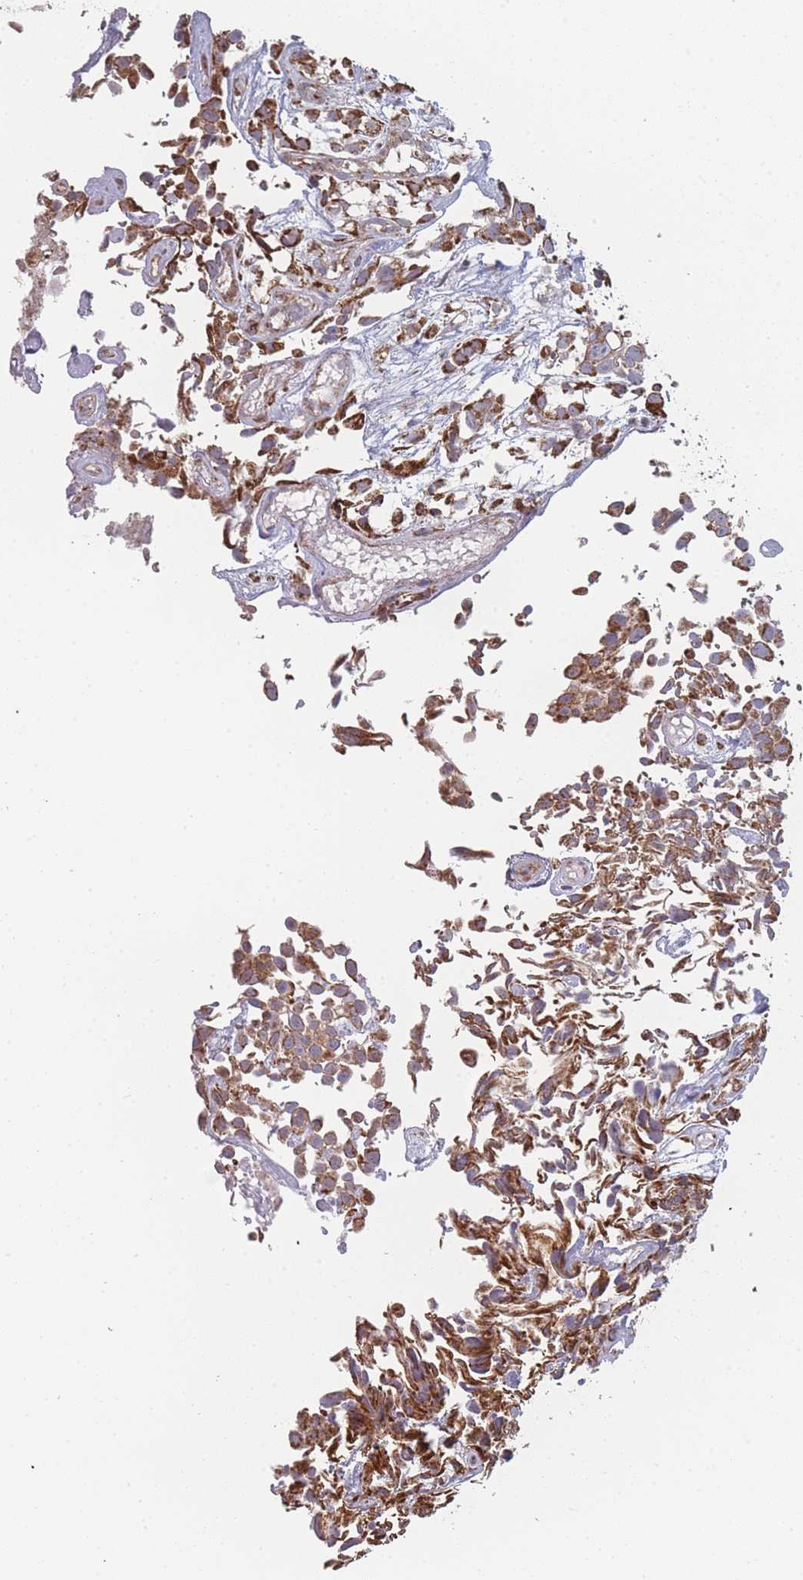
{"staining": {"intensity": "moderate", "quantity": ">75%", "location": "cytoplasmic/membranous"}, "tissue": "urothelial cancer", "cell_type": "Tumor cells", "image_type": "cancer", "snomed": [{"axis": "morphology", "description": "Urothelial carcinoma, High grade"}, {"axis": "topography", "description": "Urinary bladder"}], "caption": "Tumor cells demonstrate medium levels of moderate cytoplasmic/membranous expression in approximately >75% of cells in urothelial cancer.", "gene": "PSMB3", "patient": {"sex": "male", "age": 56}}